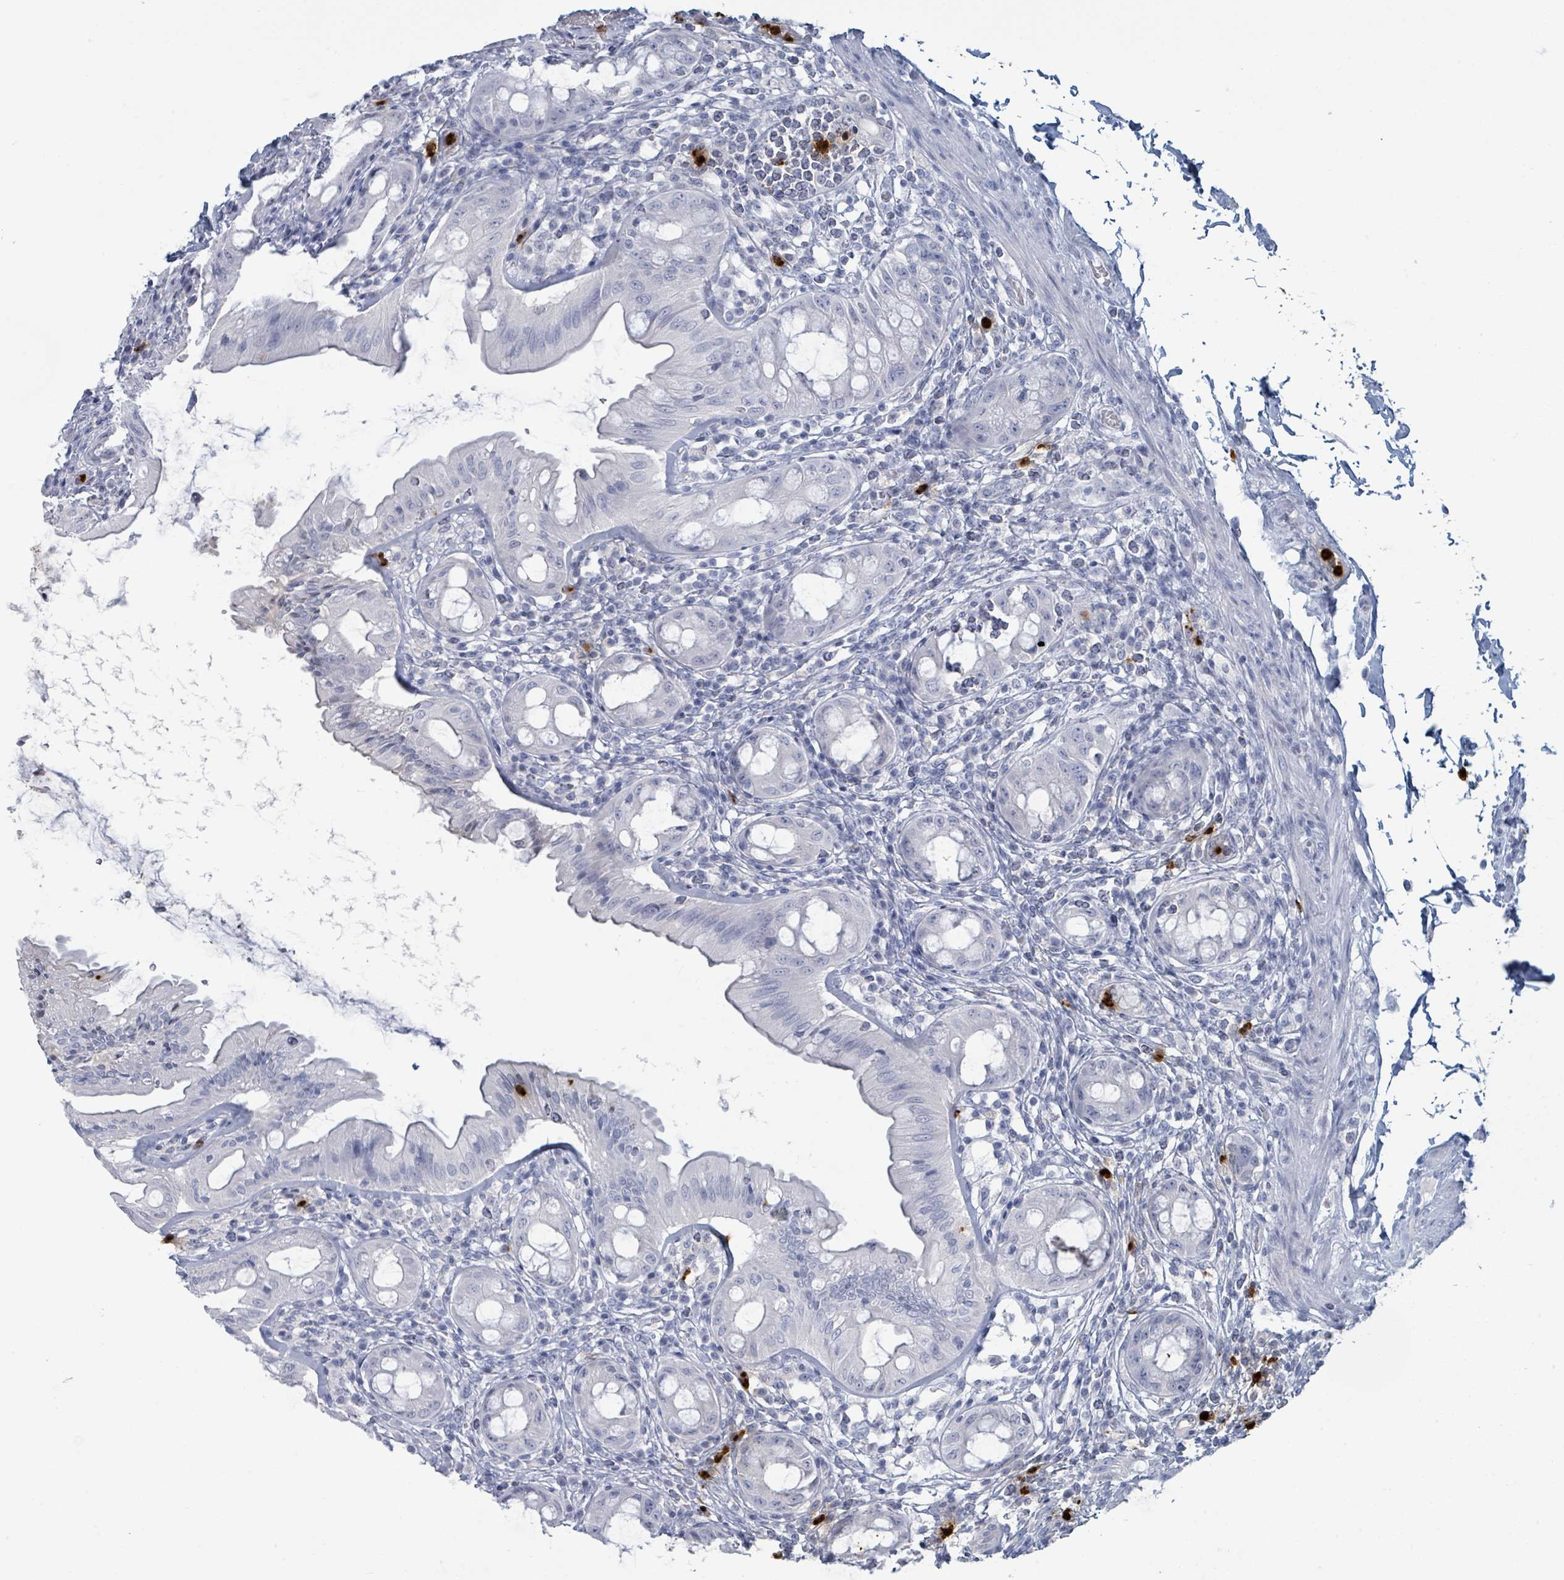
{"staining": {"intensity": "negative", "quantity": "none", "location": "none"}, "tissue": "rectum", "cell_type": "Glandular cells", "image_type": "normal", "snomed": [{"axis": "morphology", "description": "Normal tissue, NOS"}, {"axis": "topography", "description": "Rectum"}], "caption": "Glandular cells are negative for brown protein staining in normal rectum. (Stains: DAB (3,3'-diaminobenzidine) immunohistochemistry with hematoxylin counter stain, Microscopy: brightfield microscopy at high magnification).", "gene": "DEFA4", "patient": {"sex": "female", "age": 57}}